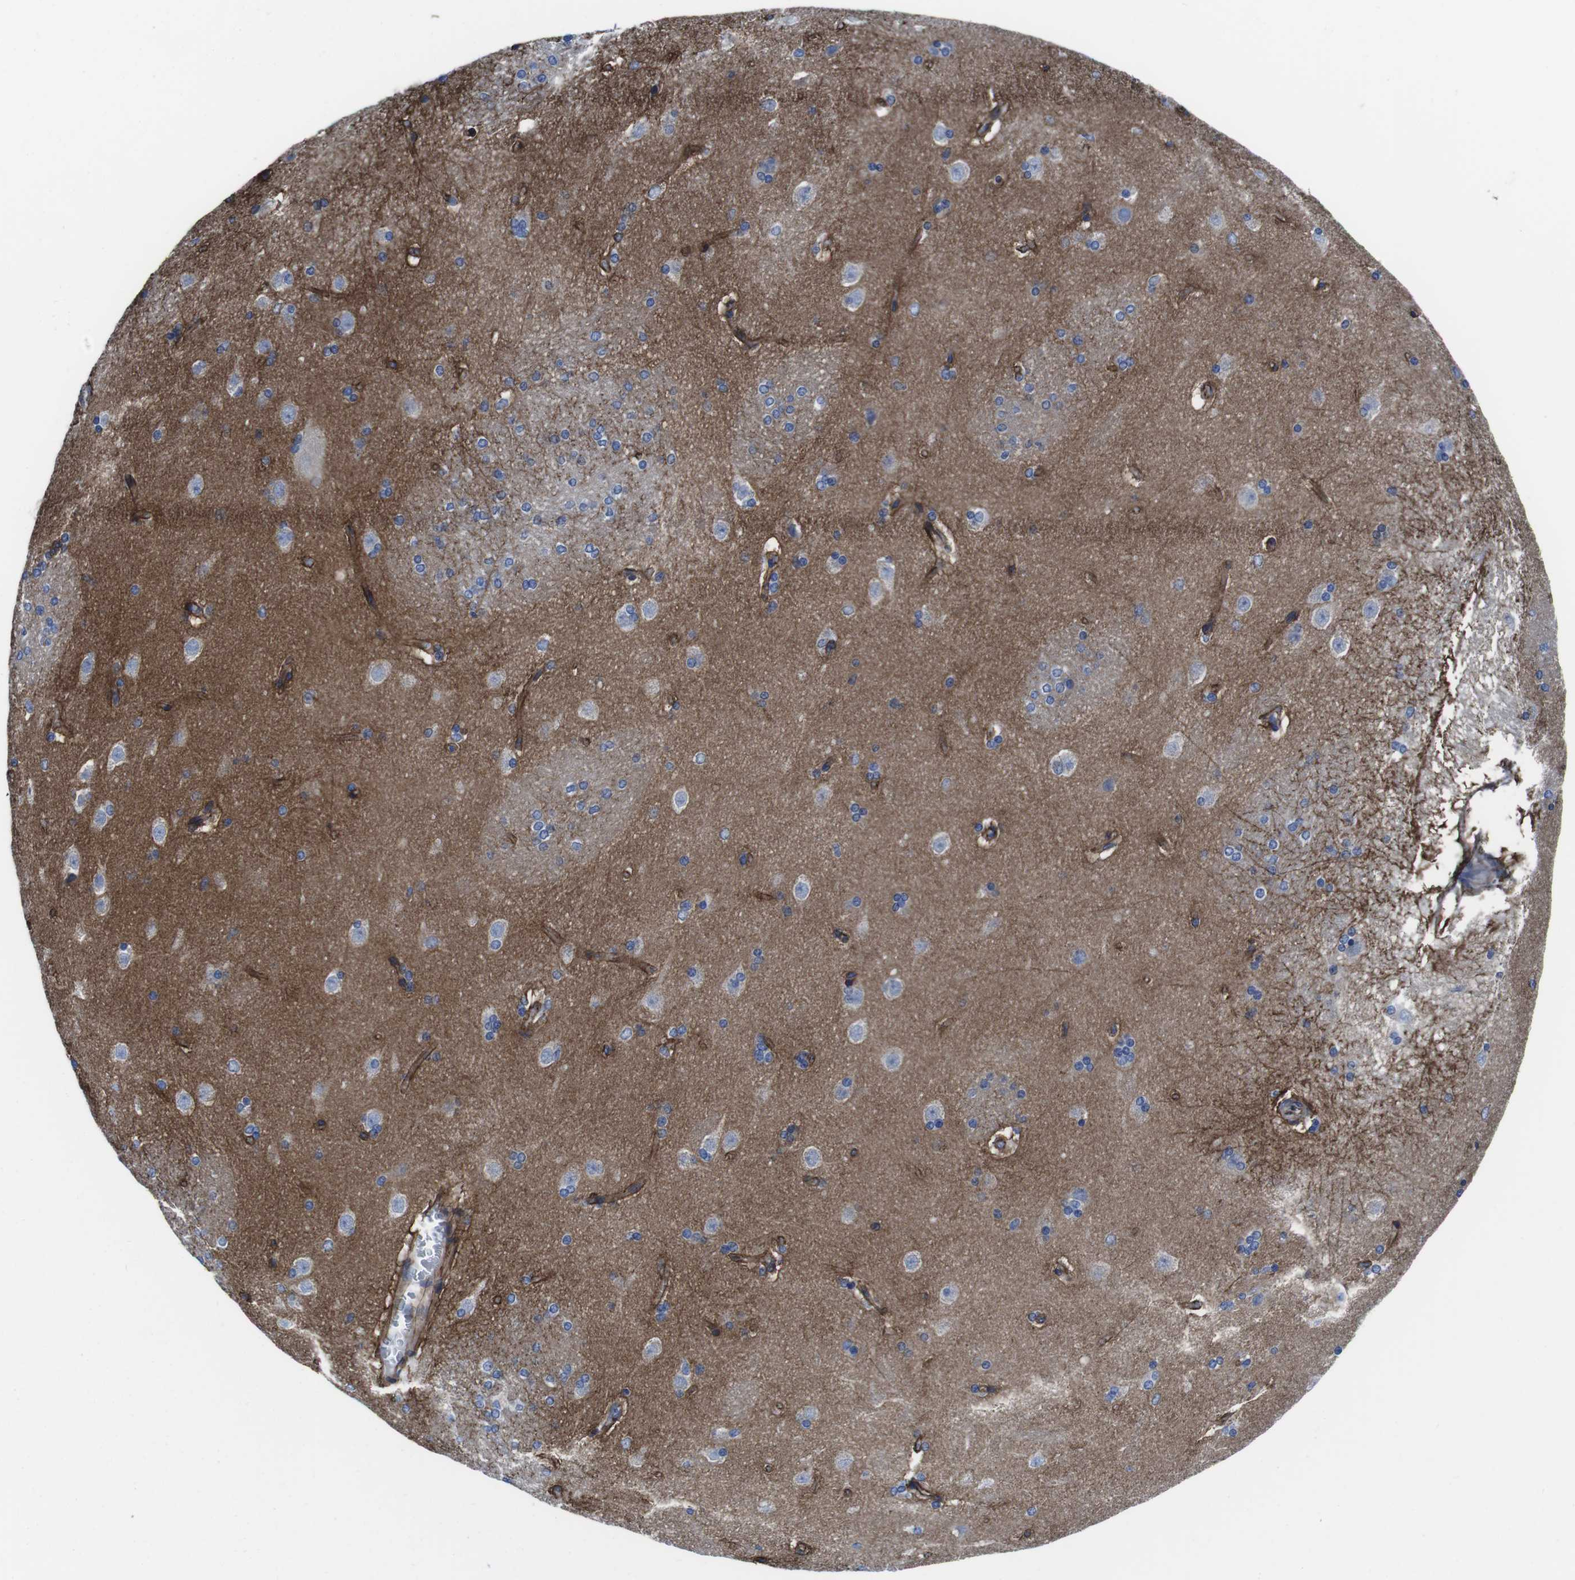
{"staining": {"intensity": "moderate", "quantity": "<25%", "location": "cytoplasmic/membranous"}, "tissue": "caudate", "cell_type": "Glial cells", "image_type": "normal", "snomed": [{"axis": "morphology", "description": "Normal tissue, NOS"}, {"axis": "topography", "description": "Lateral ventricle wall"}], "caption": "This is a photomicrograph of IHC staining of unremarkable caudate, which shows moderate positivity in the cytoplasmic/membranous of glial cells.", "gene": "NUMB", "patient": {"sex": "female", "age": 19}}